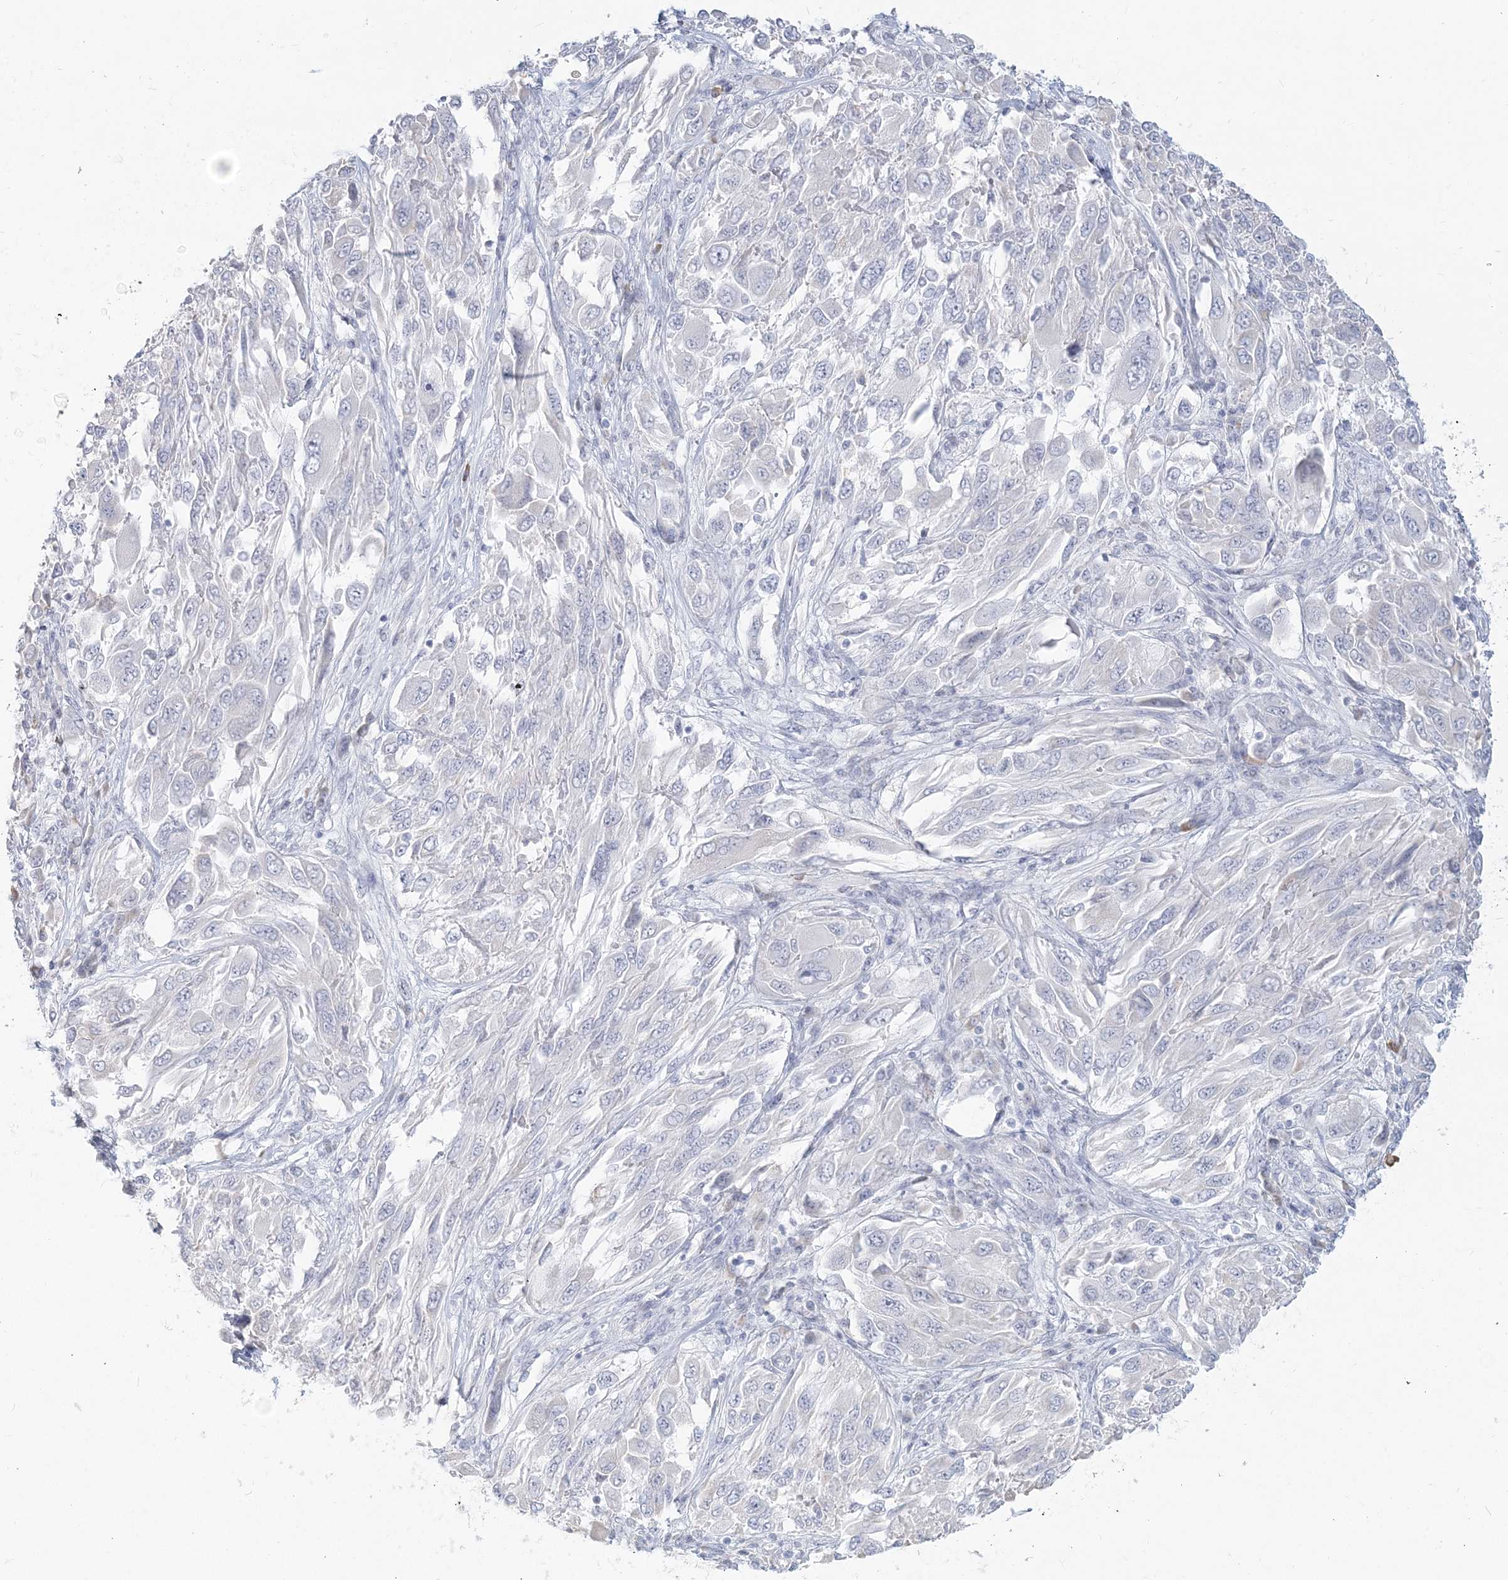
{"staining": {"intensity": "negative", "quantity": "none", "location": "none"}, "tissue": "melanoma", "cell_type": "Tumor cells", "image_type": "cancer", "snomed": [{"axis": "morphology", "description": "Malignant melanoma, NOS"}, {"axis": "topography", "description": "Skin"}], "caption": "Human melanoma stained for a protein using immunohistochemistry shows no expression in tumor cells.", "gene": "CSN1S1", "patient": {"sex": "female", "age": 91}}